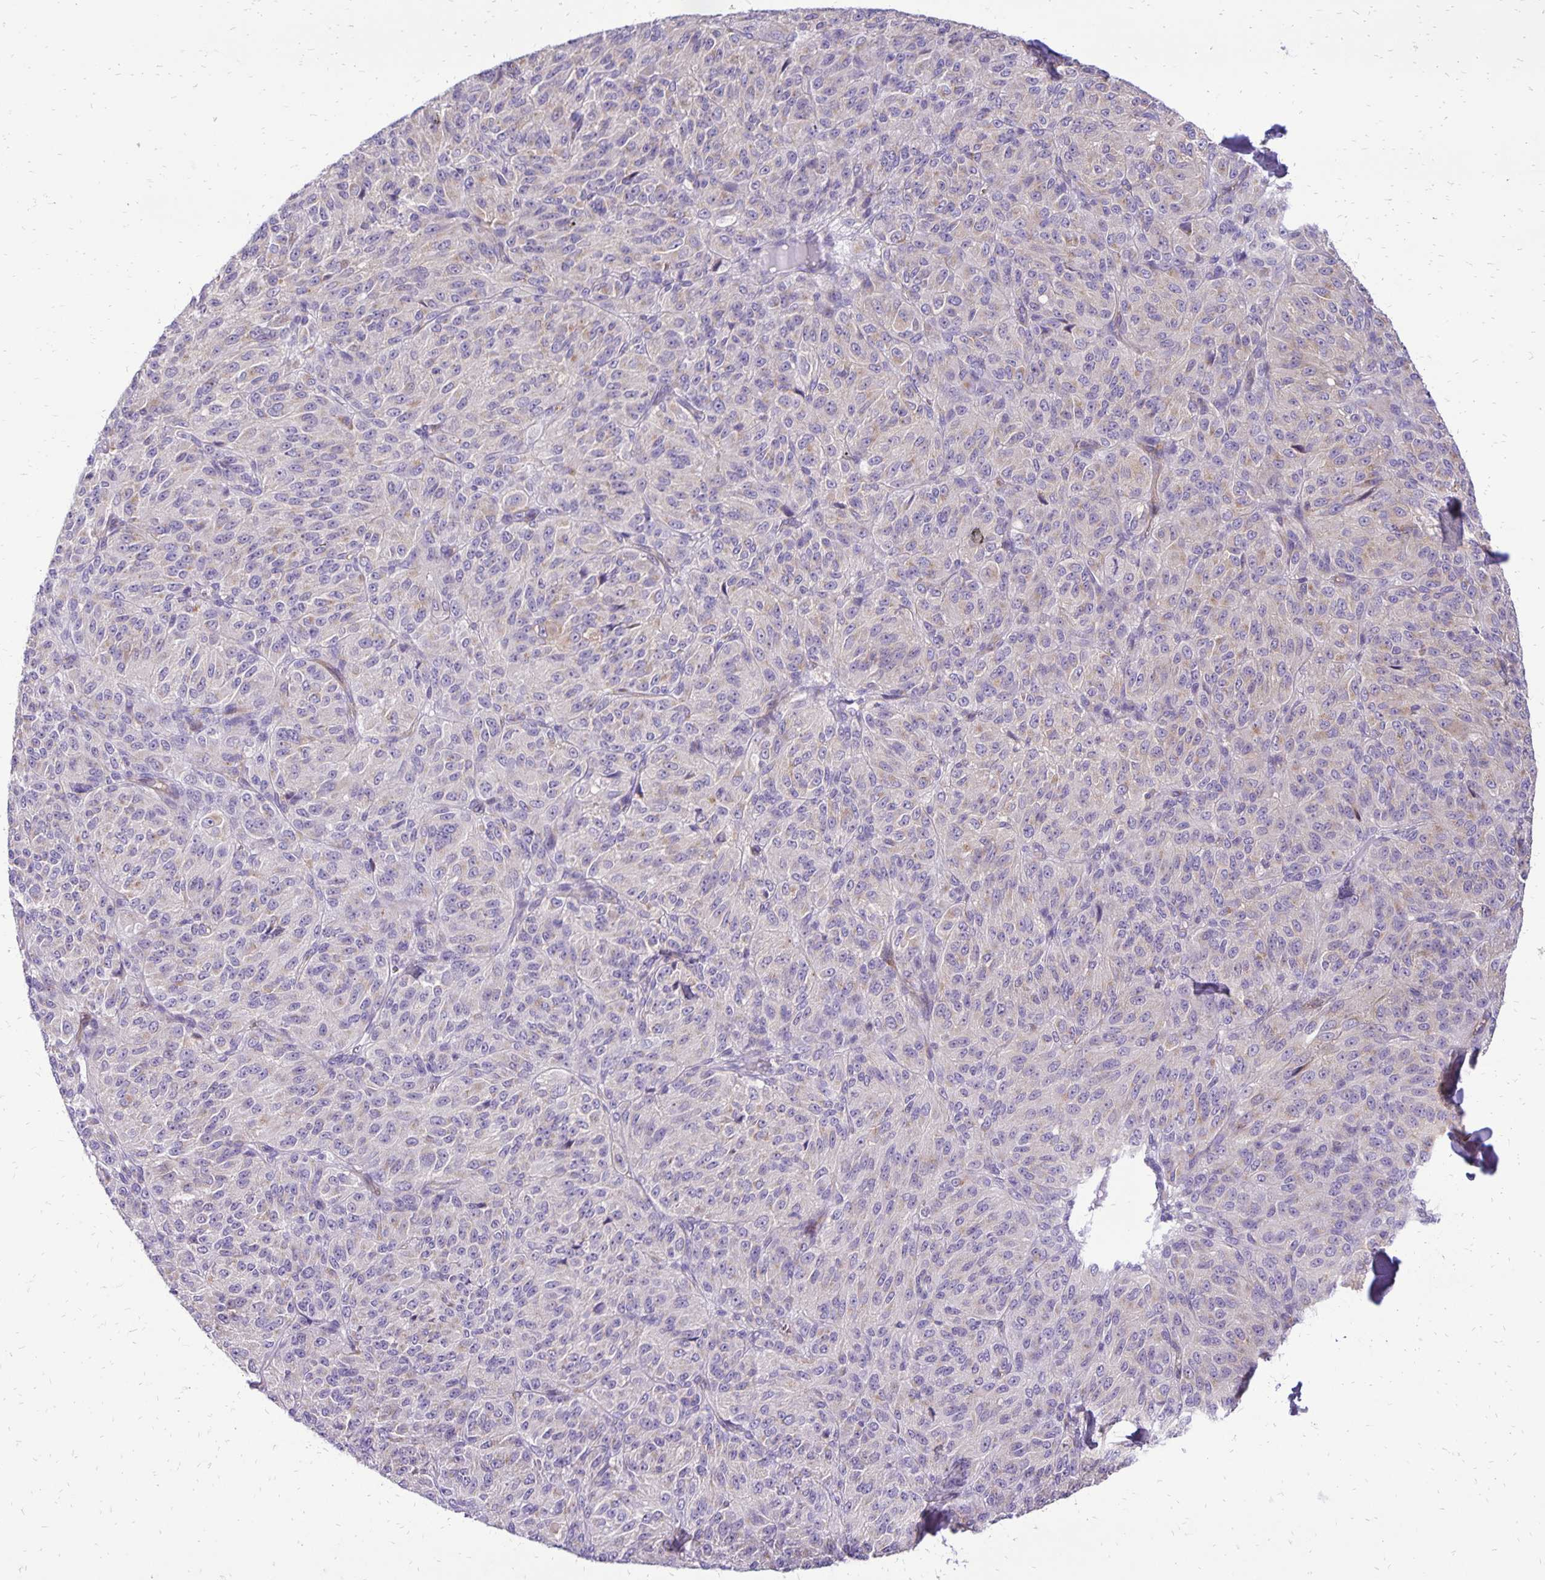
{"staining": {"intensity": "negative", "quantity": "none", "location": "none"}, "tissue": "melanoma", "cell_type": "Tumor cells", "image_type": "cancer", "snomed": [{"axis": "morphology", "description": "Malignant melanoma, Metastatic site"}, {"axis": "topography", "description": "Brain"}], "caption": "Tumor cells are negative for brown protein staining in malignant melanoma (metastatic site).", "gene": "EIF5A", "patient": {"sex": "female", "age": 56}}